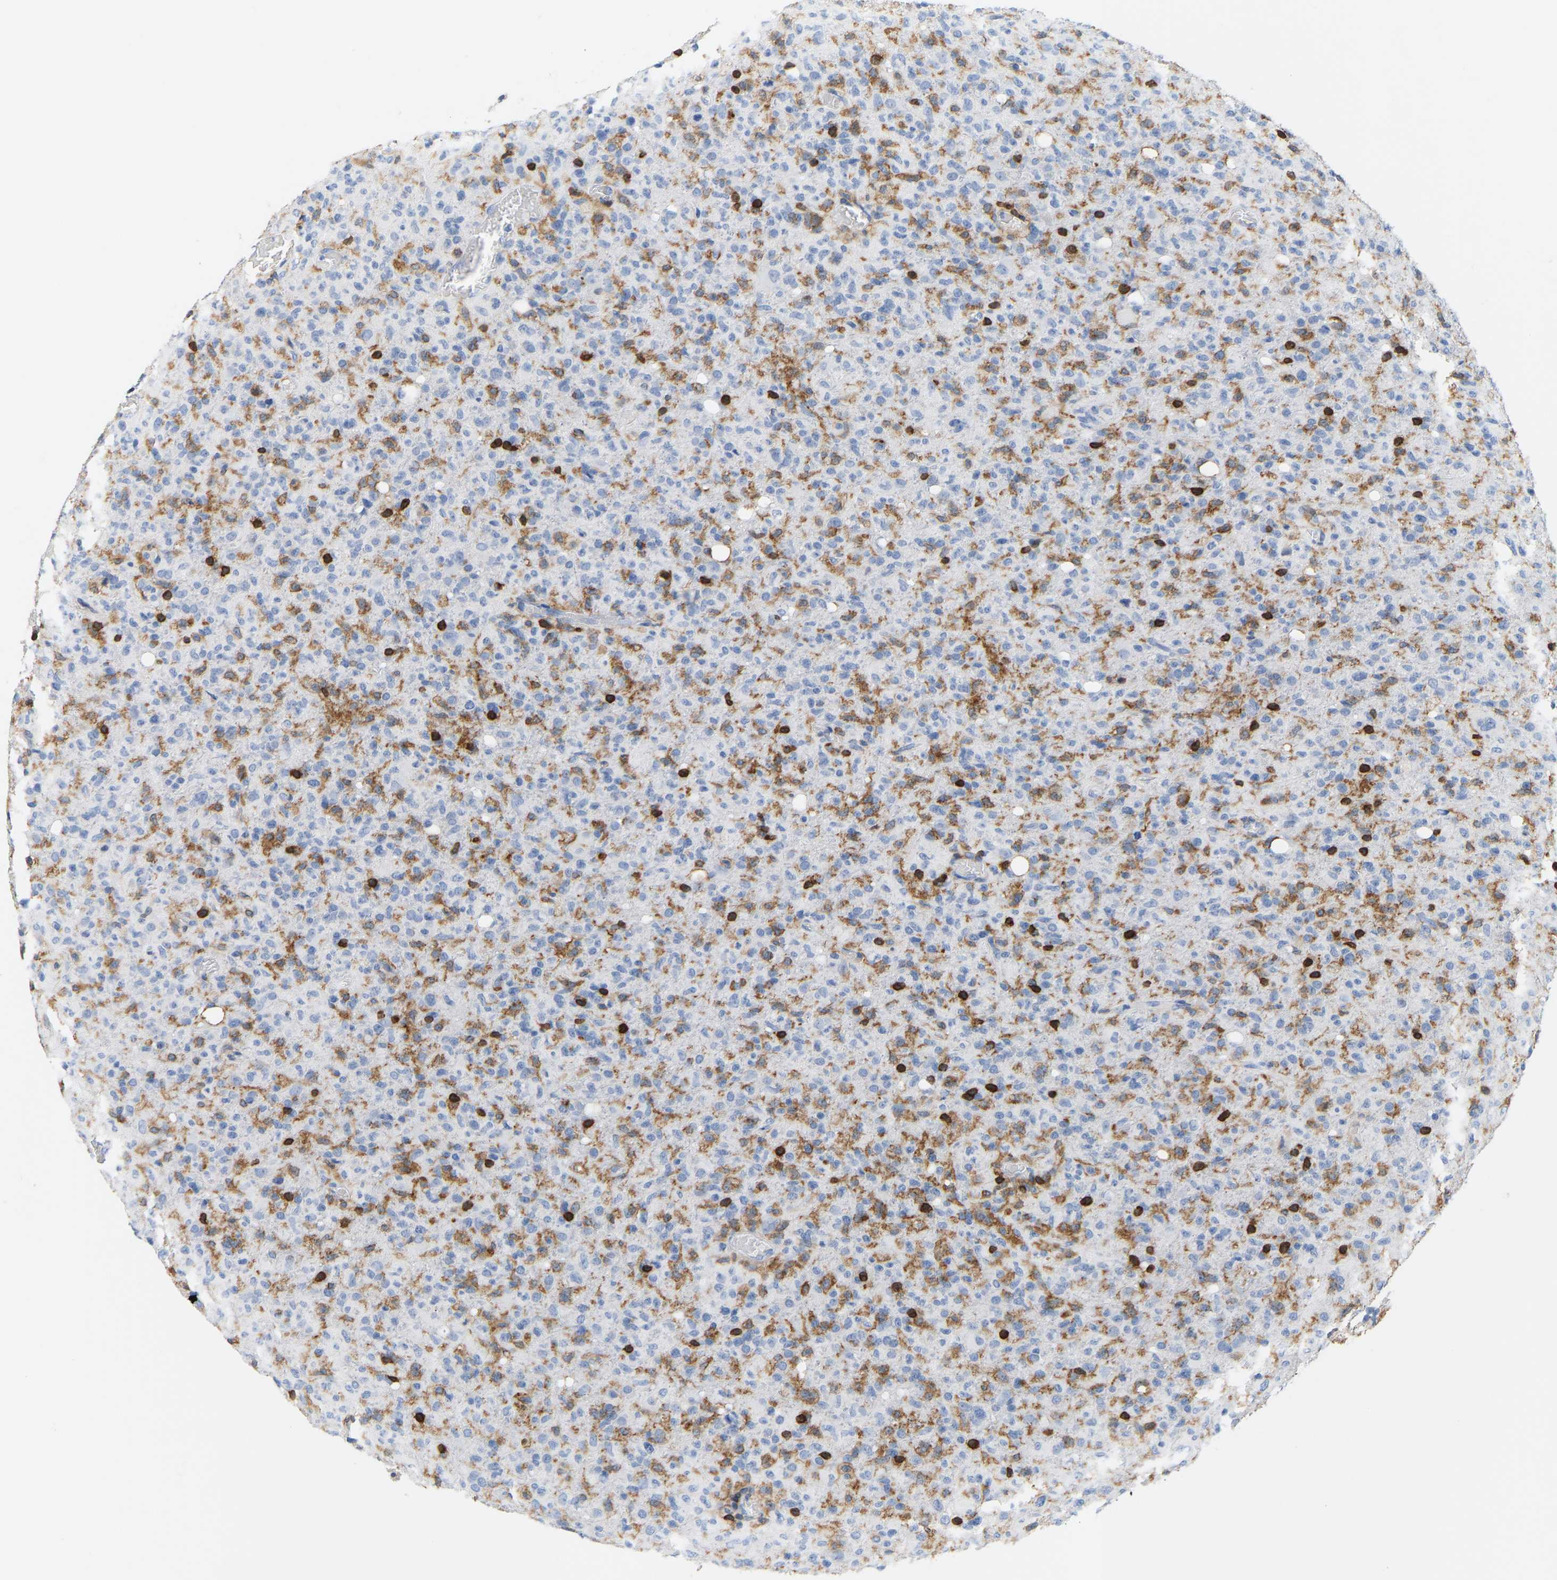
{"staining": {"intensity": "negative", "quantity": "none", "location": "none"}, "tissue": "glioma", "cell_type": "Tumor cells", "image_type": "cancer", "snomed": [{"axis": "morphology", "description": "Glioma, malignant, High grade"}, {"axis": "topography", "description": "Brain"}], "caption": "IHC histopathology image of neoplastic tissue: malignant glioma (high-grade) stained with DAB displays no significant protein staining in tumor cells.", "gene": "EVL", "patient": {"sex": "female", "age": 57}}